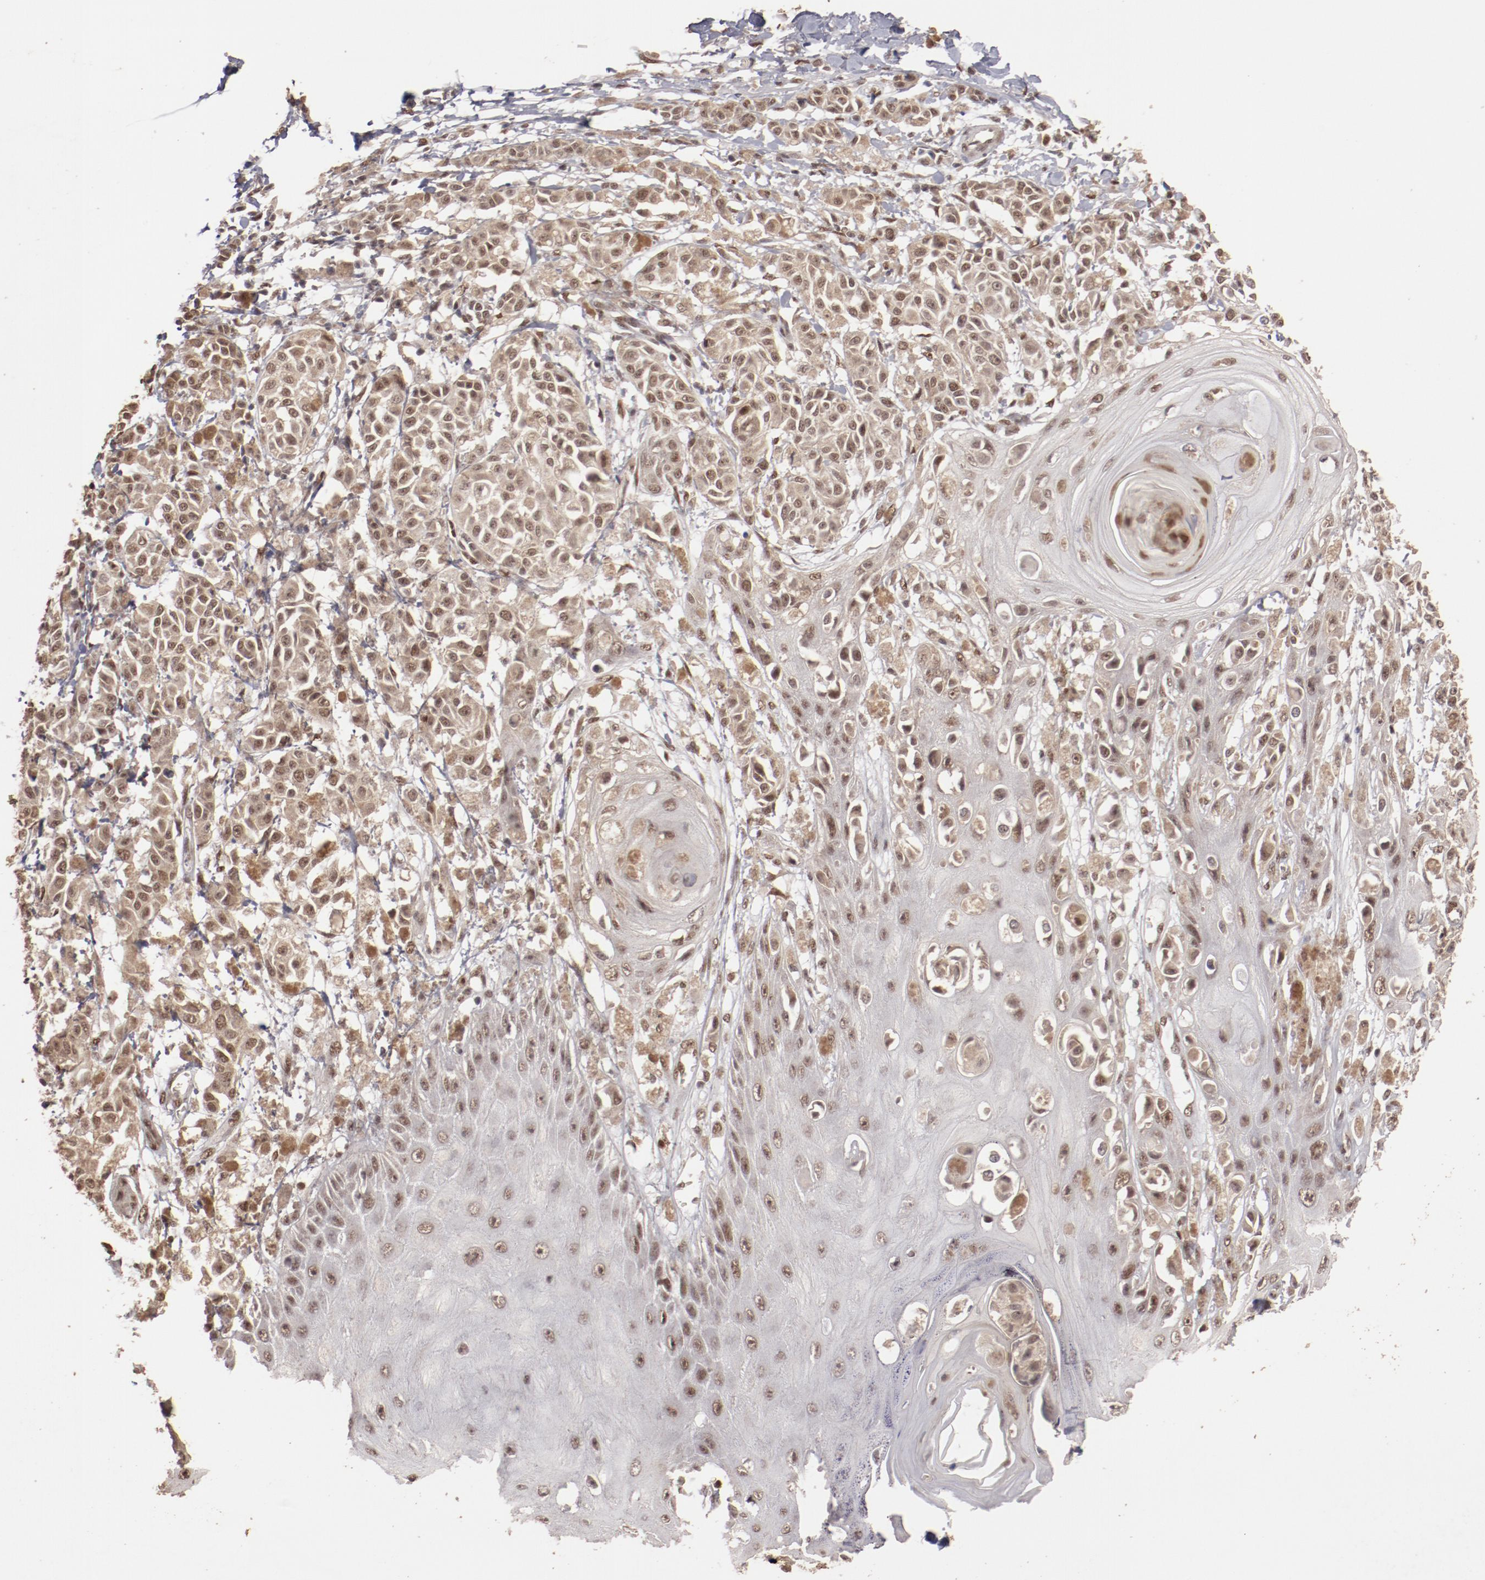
{"staining": {"intensity": "moderate", "quantity": ">75%", "location": "cytoplasmic/membranous,nuclear"}, "tissue": "melanoma", "cell_type": "Tumor cells", "image_type": "cancer", "snomed": [{"axis": "morphology", "description": "Malignant melanoma, NOS"}, {"axis": "topography", "description": "Skin"}], "caption": "Melanoma stained with a brown dye exhibits moderate cytoplasmic/membranous and nuclear positive staining in approximately >75% of tumor cells.", "gene": "CLOCK", "patient": {"sex": "male", "age": 76}}